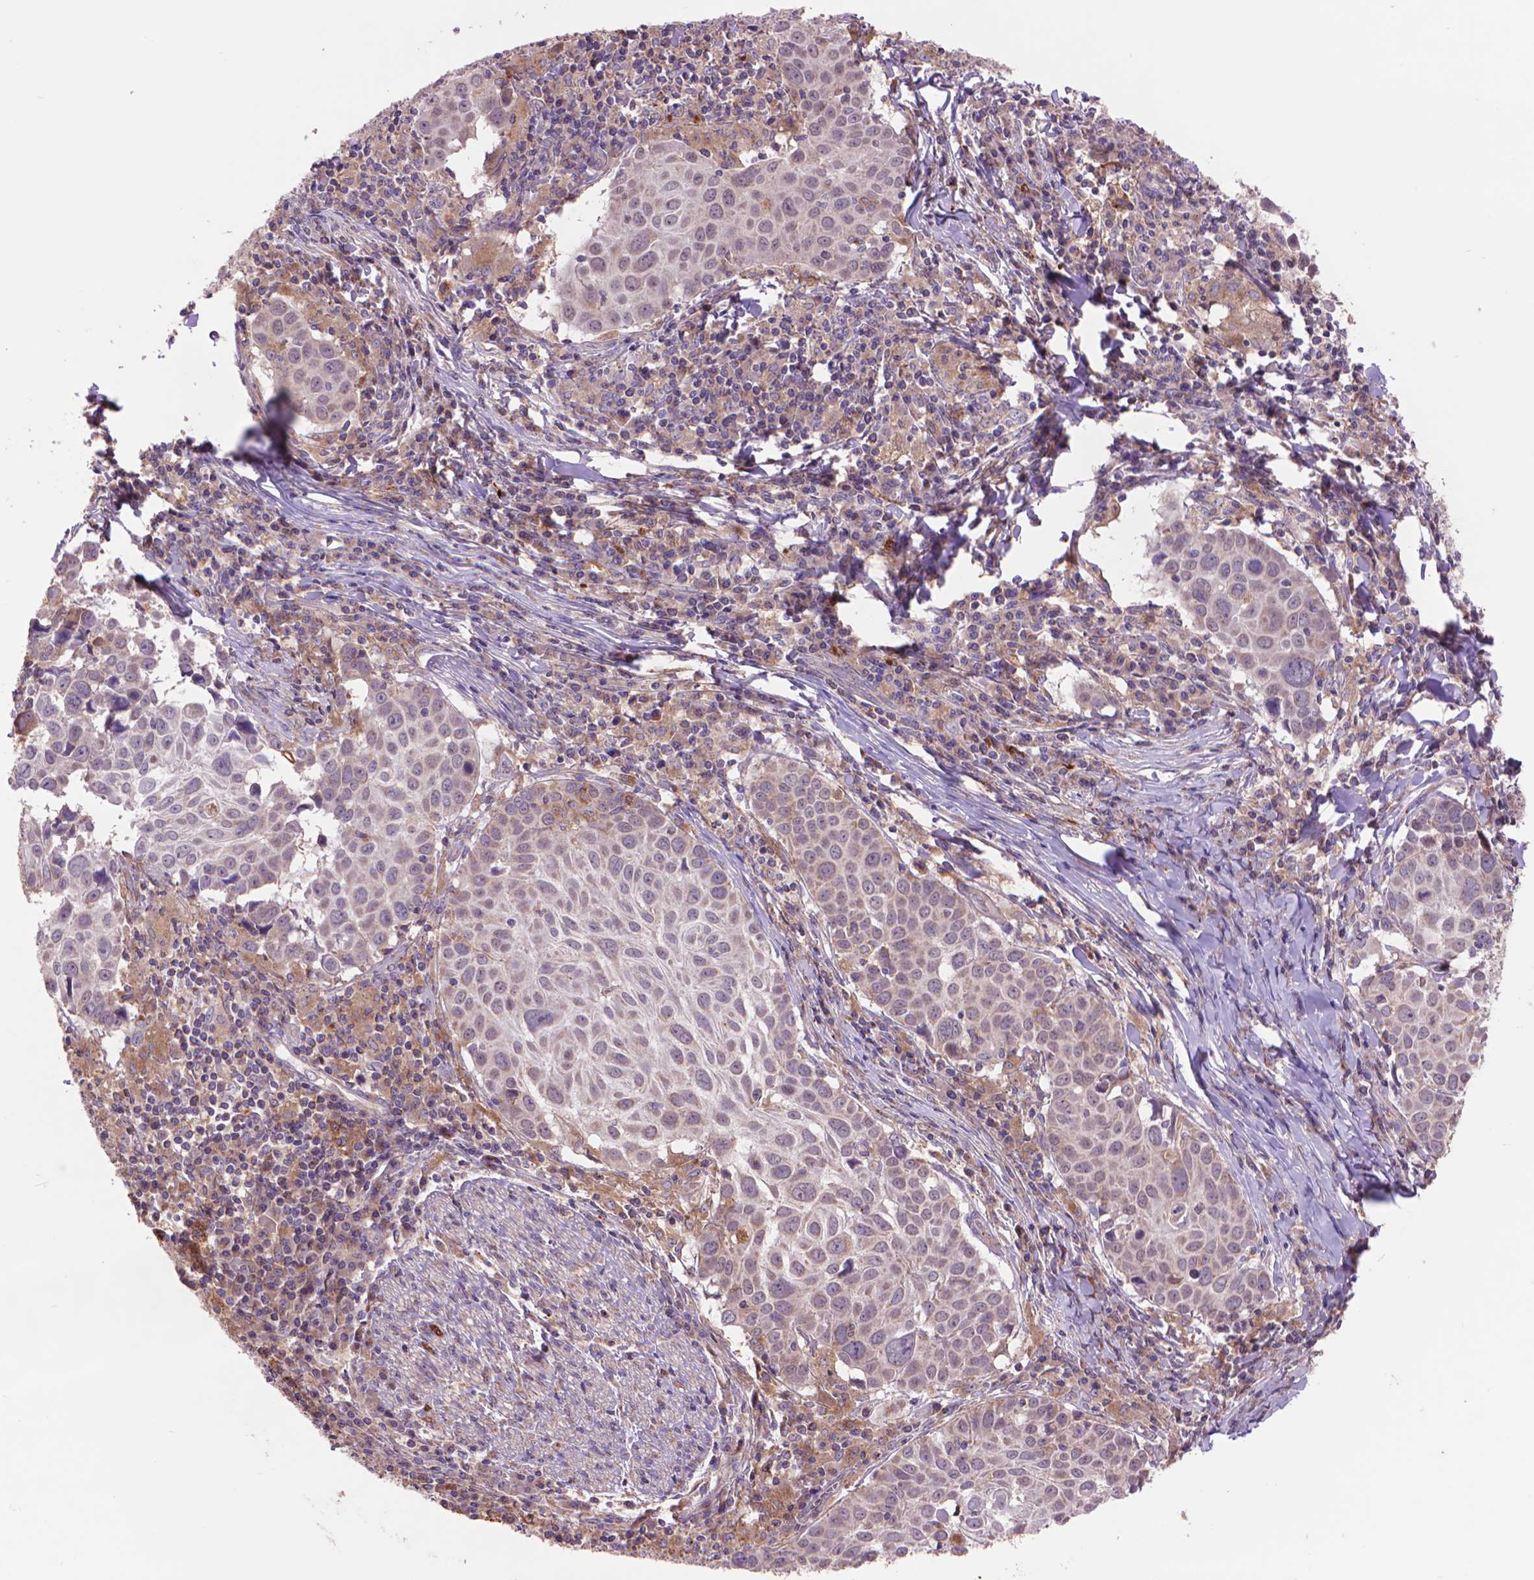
{"staining": {"intensity": "weak", "quantity": "<25%", "location": "cytoplasmic/membranous"}, "tissue": "lung cancer", "cell_type": "Tumor cells", "image_type": "cancer", "snomed": [{"axis": "morphology", "description": "Squamous cell carcinoma, NOS"}, {"axis": "topography", "description": "Lung"}], "caption": "IHC histopathology image of neoplastic tissue: human lung cancer (squamous cell carcinoma) stained with DAB (3,3'-diaminobenzidine) exhibits no significant protein expression in tumor cells.", "gene": "GLB1", "patient": {"sex": "male", "age": 57}}